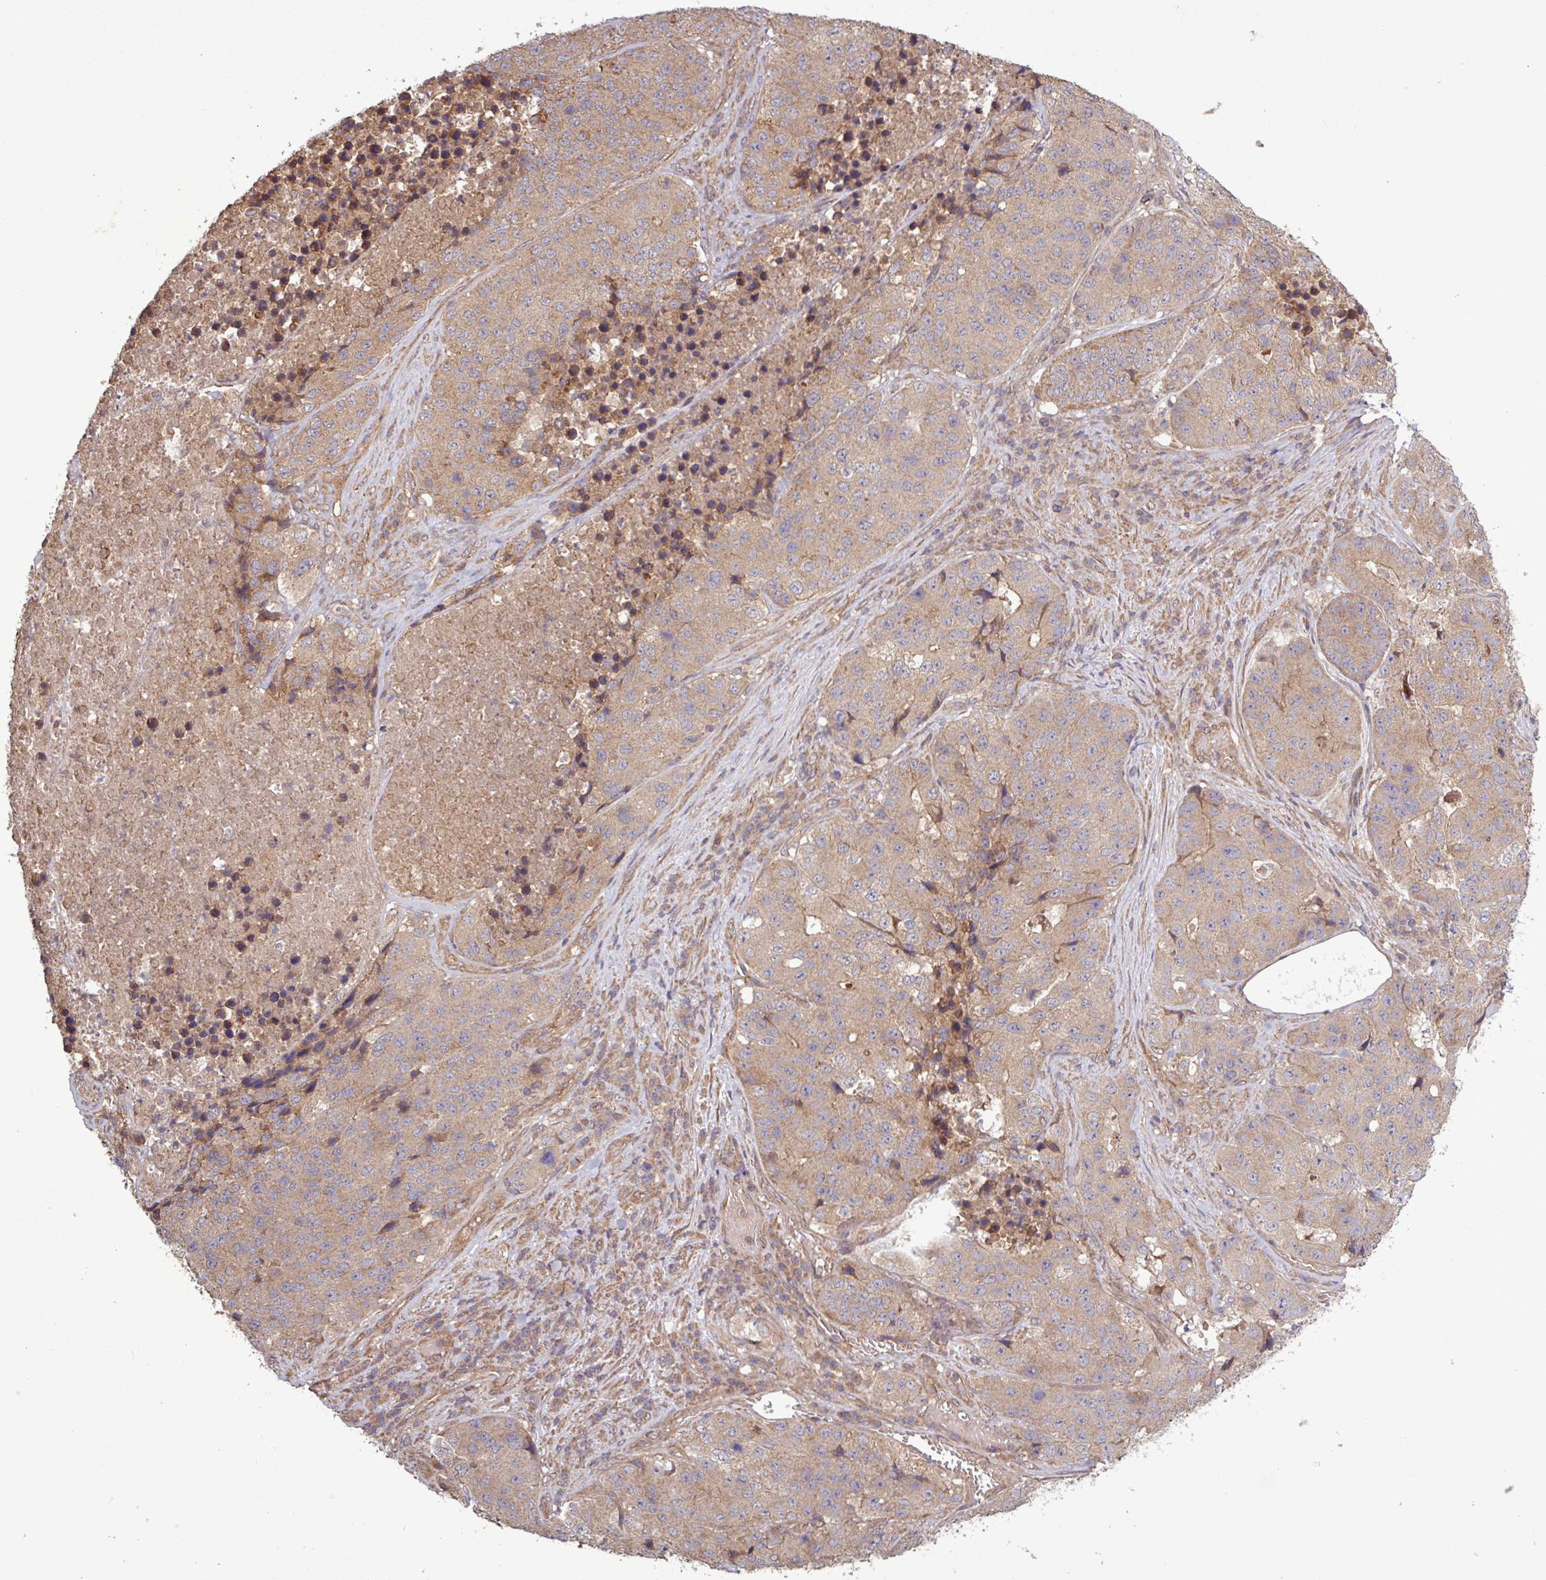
{"staining": {"intensity": "moderate", "quantity": ">75%", "location": "cytoplasmic/membranous"}, "tissue": "stomach cancer", "cell_type": "Tumor cells", "image_type": "cancer", "snomed": [{"axis": "morphology", "description": "Adenocarcinoma, NOS"}, {"axis": "topography", "description": "Stomach"}], "caption": "Human adenocarcinoma (stomach) stained with a protein marker displays moderate staining in tumor cells.", "gene": "TRABD2A", "patient": {"sex": "male", "age": 71}}